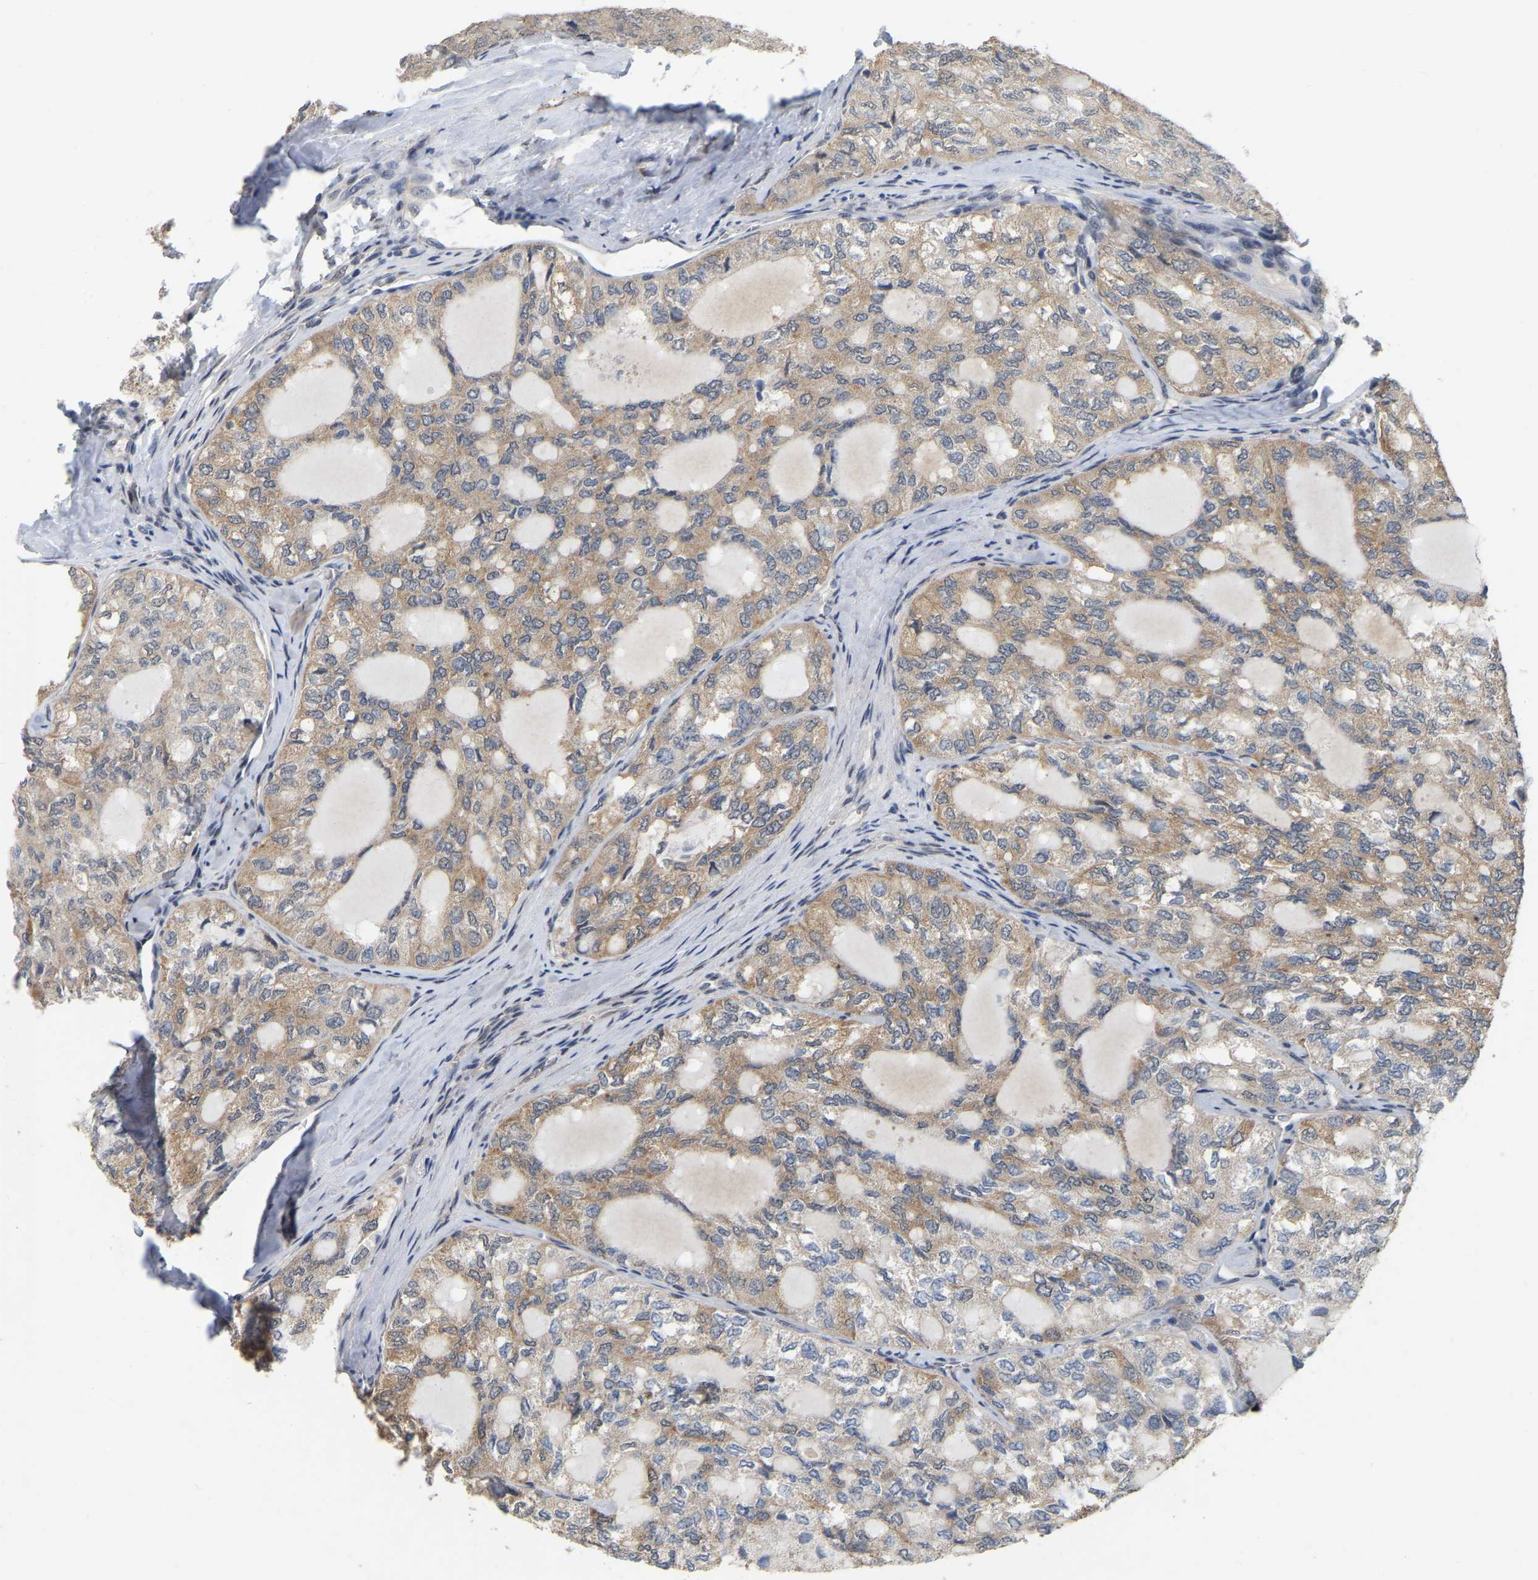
{"staining": {"intensity": "moderate", "quantity": ">75%", "location": "cytoplasmic/membranous"}, "tissue": "thyroid cancer", "cell_type": "Tumor cells", "image_type": "cancer", "snomed": [{"axis": "morphology", "description": "Follicular adenoma carcinoma, NOS"}, {"axis": "topography", "description": "Thyroid gland"}], "caption": "The image reveals immunohistochemical staining of thyroid cancer (follicular adenoma carcinoma). There is moderate cytoplasmic/membranous staining is present in about >75% of tumor cells. (Brightfield microscopy of DAB IHC at high magnification).", "gene": "RUVBL1", "patient": {"sex": "male", "age": 75}}